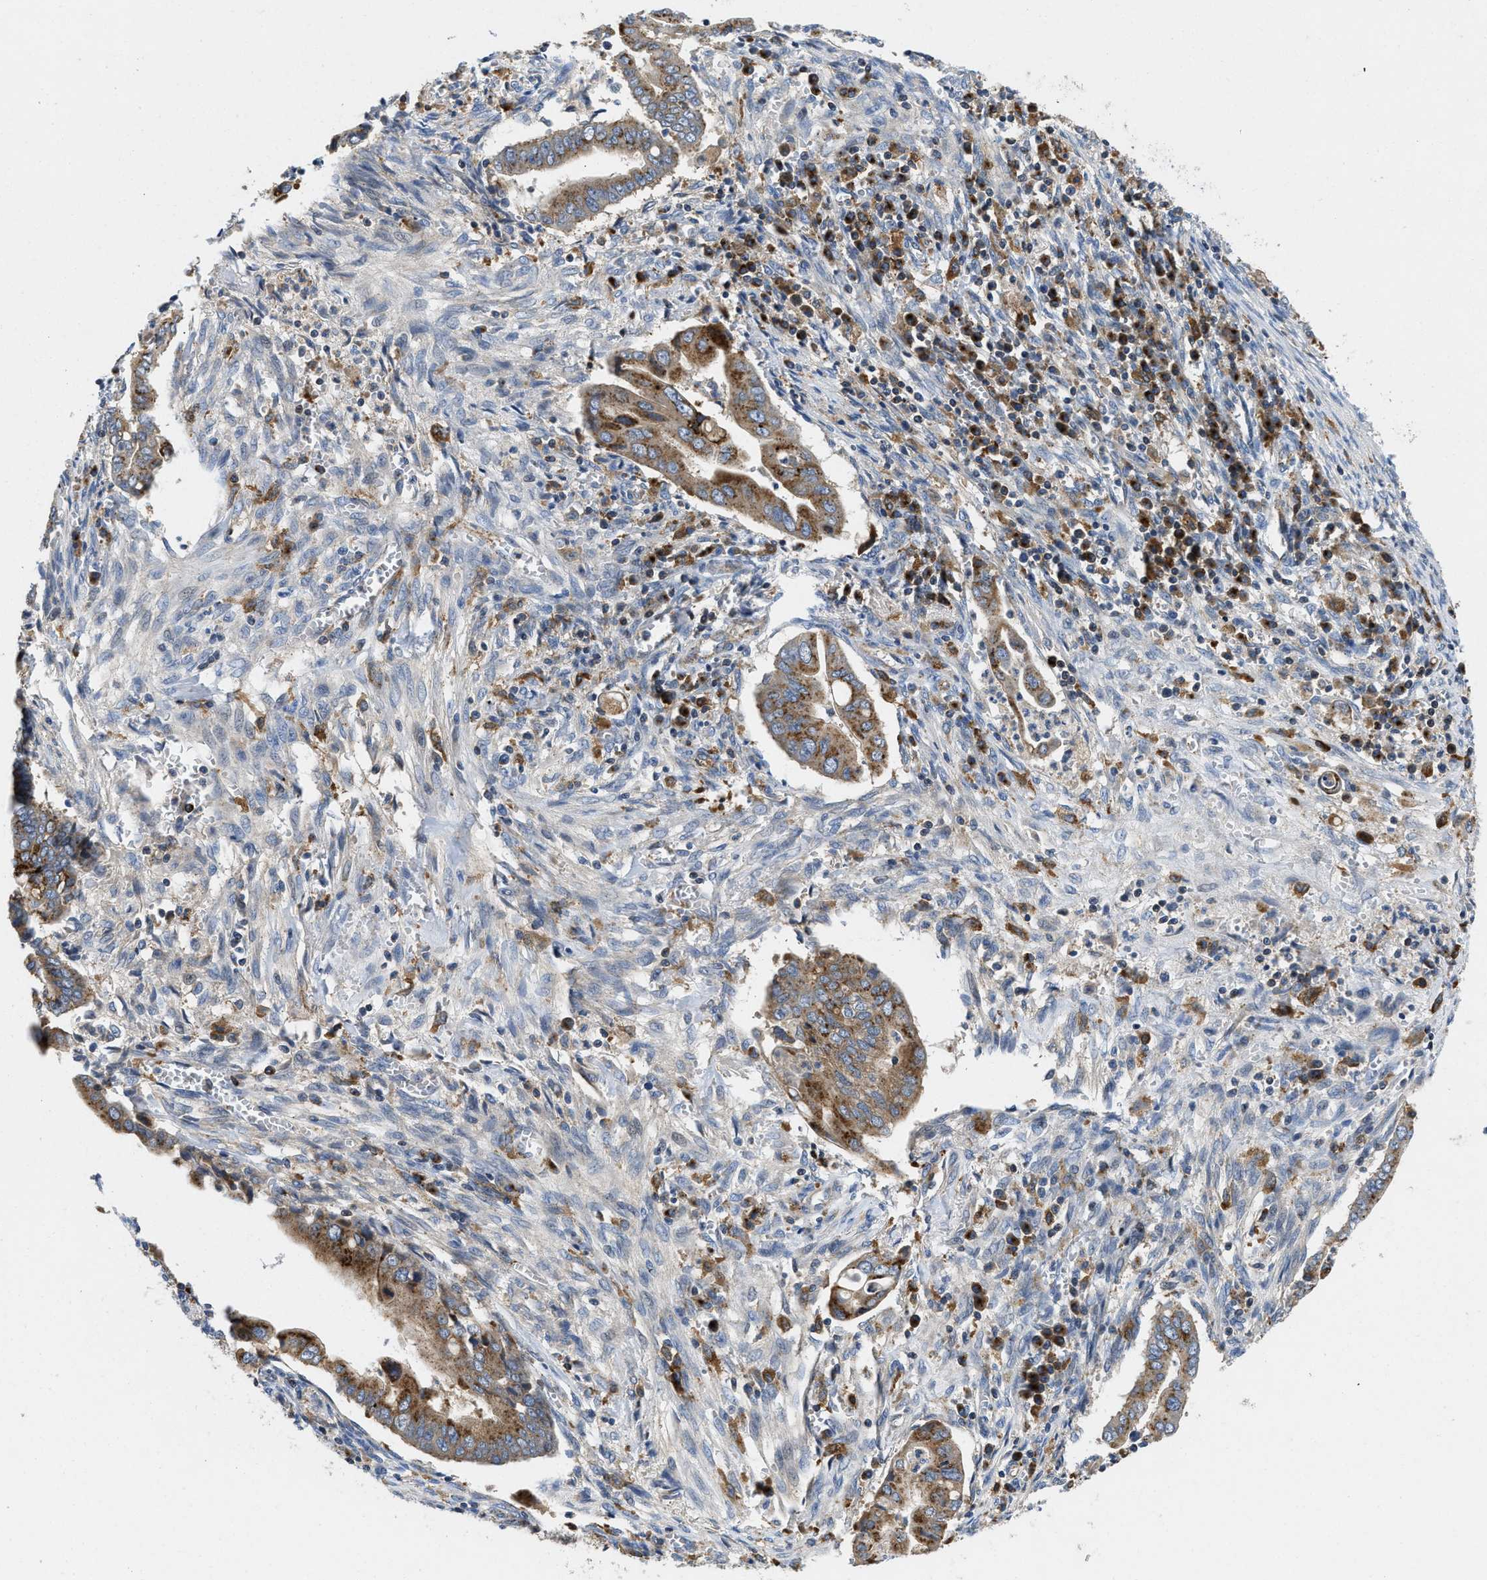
{"staining": {"intensity": "moderate", "quantity": ">75%", "location": "cytoplasmic/membranous"}, "tissue": "cervical cancer", "cell_type": "Tumor cells", "image_type": "cancer", "snomed": [{"axis": "morphology", "description": "Adenocarcinoma, NOS"}, {"axis": "topography", "description": "Cervix"}], "caption": "Cervical cancer (adenocarcinoma) stained with a brown dye exhibits moderate cytoplasmic/membranous positive positivity in about >75% of tumor cells.", "gene": "ENPP4", "patient": {"sex": "female", "age": 44}}